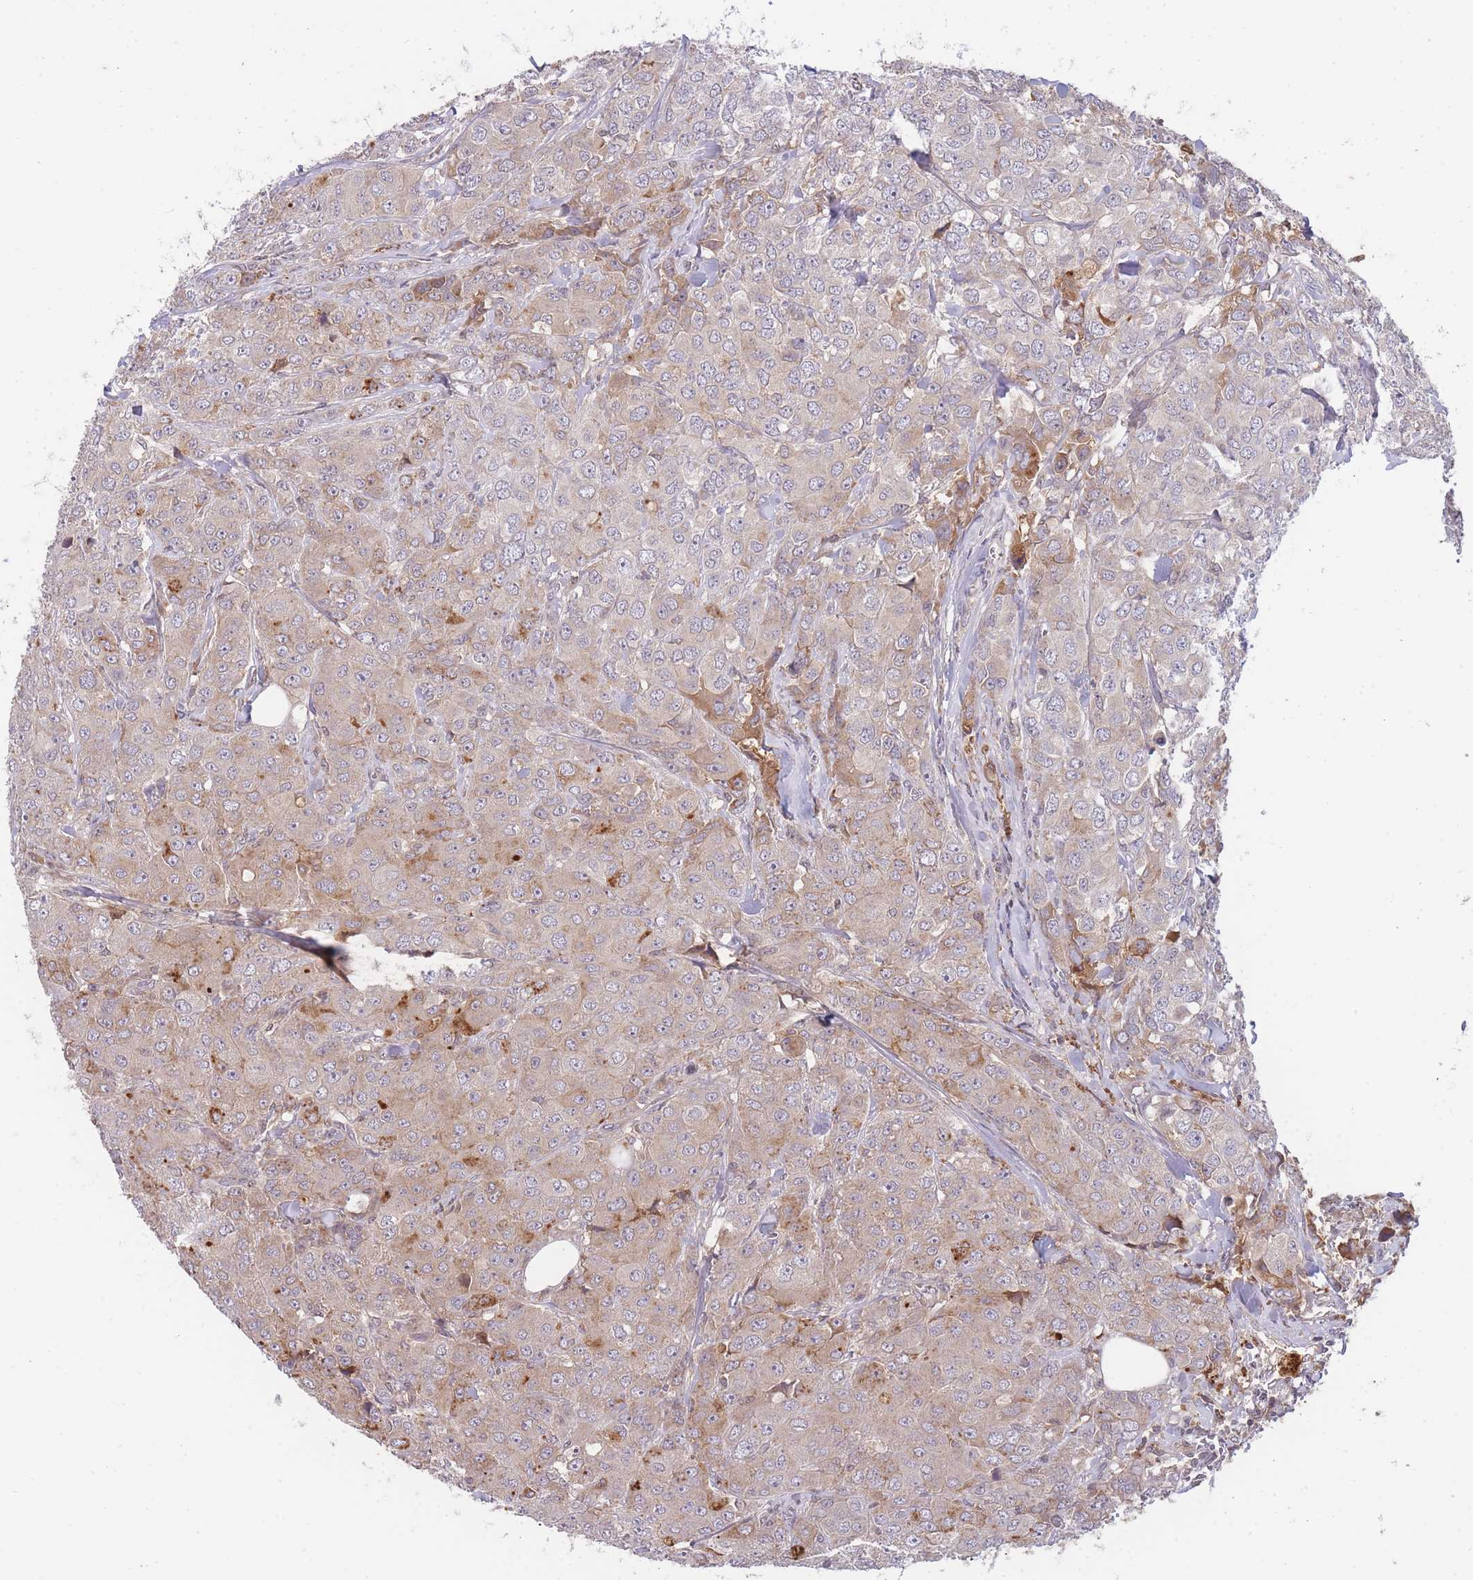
{"staining": {"intensity": "strong", "quantity": "<25%", "location": "cytoplasmic/membranous"}, "tissue": "breast cancer", "cell_type": "Tumor cells", "image_type": "cancer", "snomed": [{"axis": "morphology", "description": "Duct carcinoma"}, {"axis": "topography", "description": "Breast"}], "caption": "Breast intraductal carcinoma stained with a protein marker shows strong staining in tumor cells.", "gene": "RALGDS", "patient": {"sex": "female", "age": 43}}